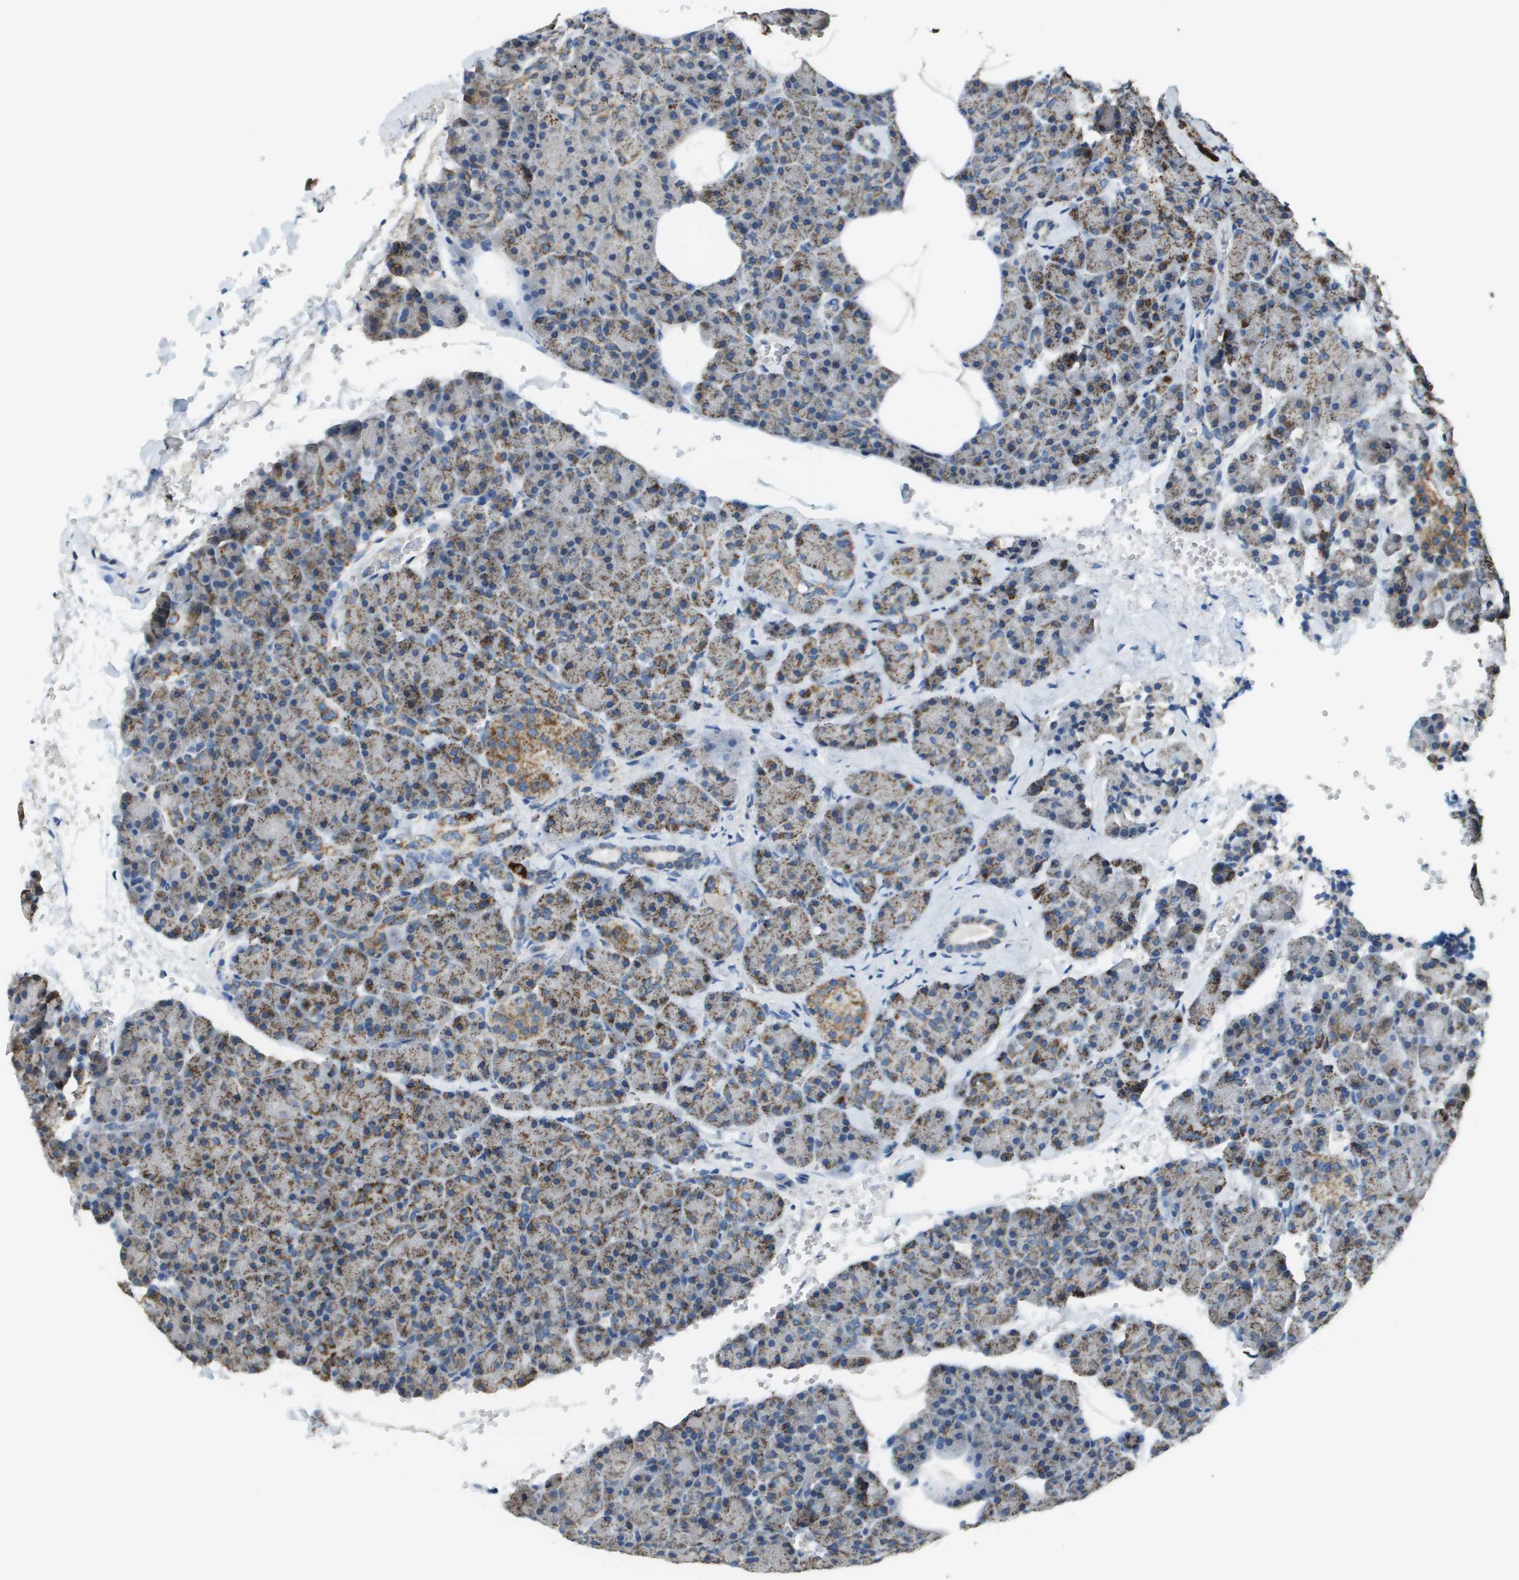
{"staining": {"intensity": "moderate", "quantity": ">75%", "location": "cytoplasmic/membranous"}, "tissue": "pancreas", "cell_type": "Exocrine glandular cells", "image_type": "normal", "snomed": [{"axis": "morphology", "description": "Normal tissue, NOS"}, {"axis": "topography", "description": "Pancreas"}], "caption": "A medium amount of moderate cytoplasmic/membranous expression is present in about >75% of exocrine glandular cells in benign pancreas.", "gene": "FH", "patient": {"sex": "female", "age": 35}}